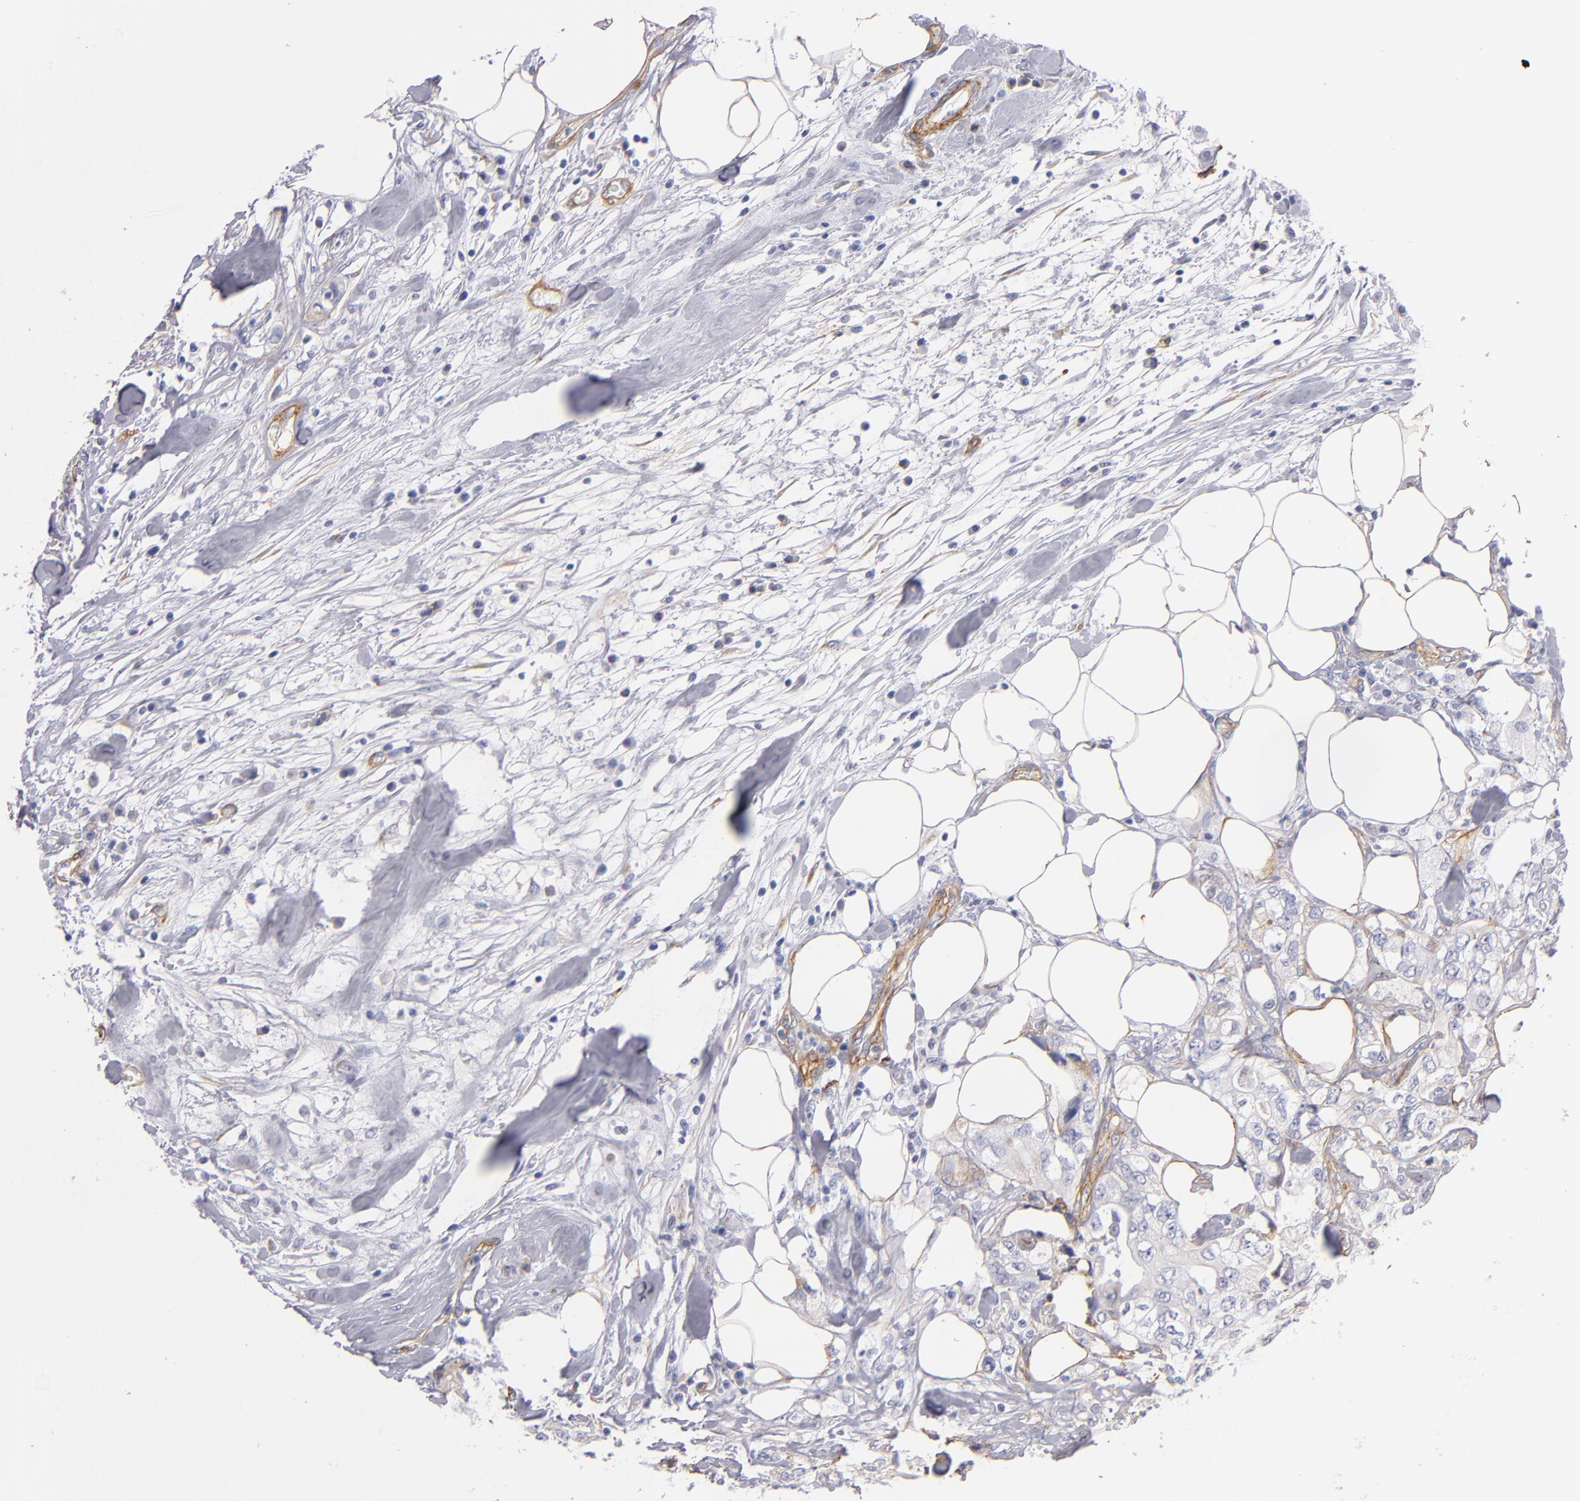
{"staining": {"intensity": "weak", "quantity": "<25%", "location": "cytoplasmic/membranous"}, "tissue": "colorectal cancer", "cell_type": "Tumor cells", "image_type": "cancer", "snomed": [{"axis": "morphology", "description": "Adenocarcinoma, NOS"}, {"axis": "topography", "description": "Rectum"}], "caption": "Adenocarcinoma (colorectal) stained for a protein using immunohistochemistry reveals no positivity tumor cells.", "gene": "LAMC1", "patient": {"sex": "female", "age": 57}}